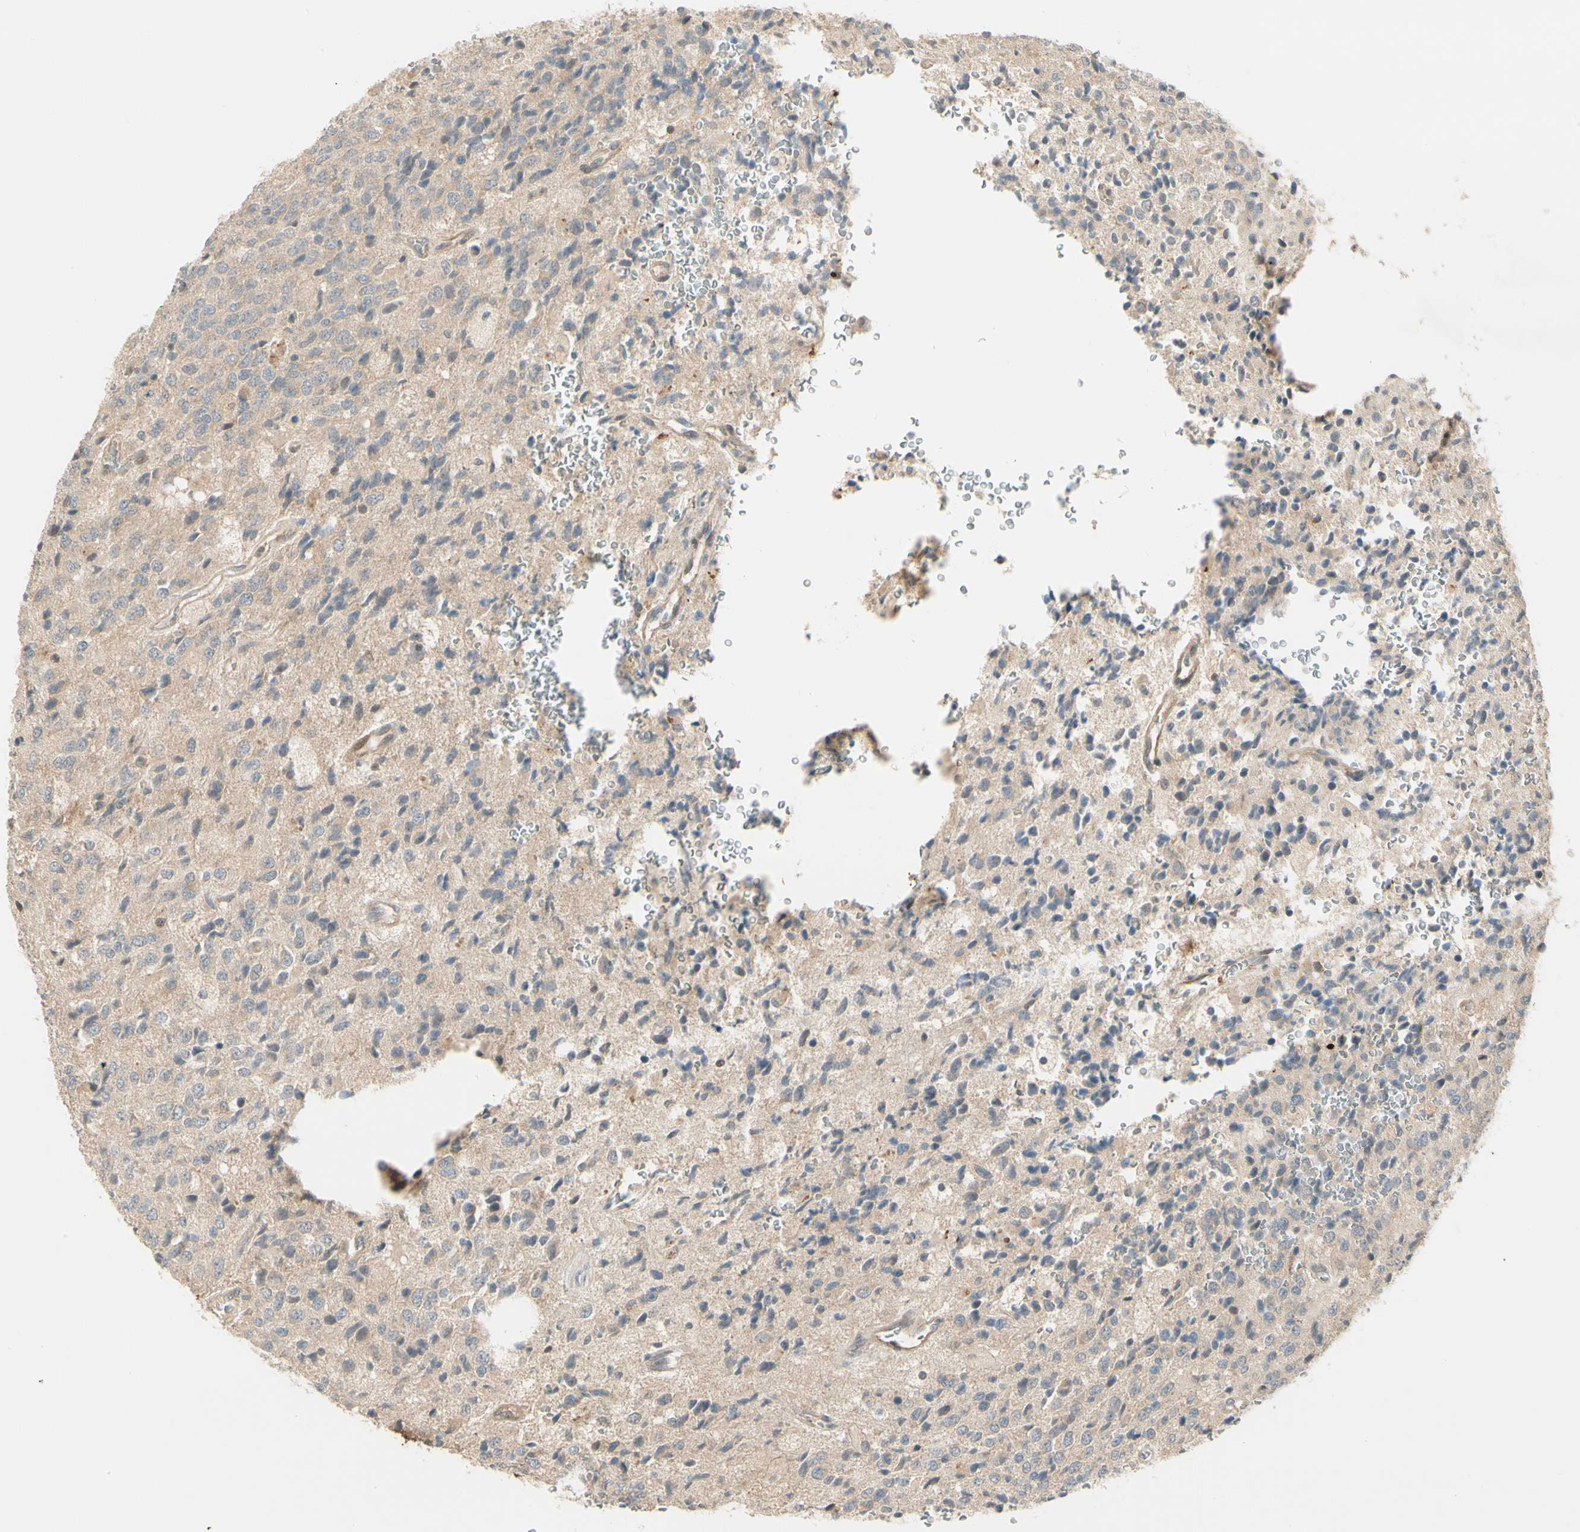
{"staining": {"intensity": "weak", "quantity": ">75%", "location": "cytoplasmic/membranous"}, "tissue": "glioma", "cell_type": "Tumor cells", "image_type": "cancer", "snomed": [{"axis": "morphology", "description": "Glioma, malignant, High grade"}, {"axis": "topography", "description": "pancreas cauda"}], "caption": "Weak cytoplasmic/membranous expression for a protein is seen in about >75% of tumor cells of malignant glioma (high-grade) using immunohistochemistry.", "gene": "F2R", "patient": {"sex": "male", "age": 60}}